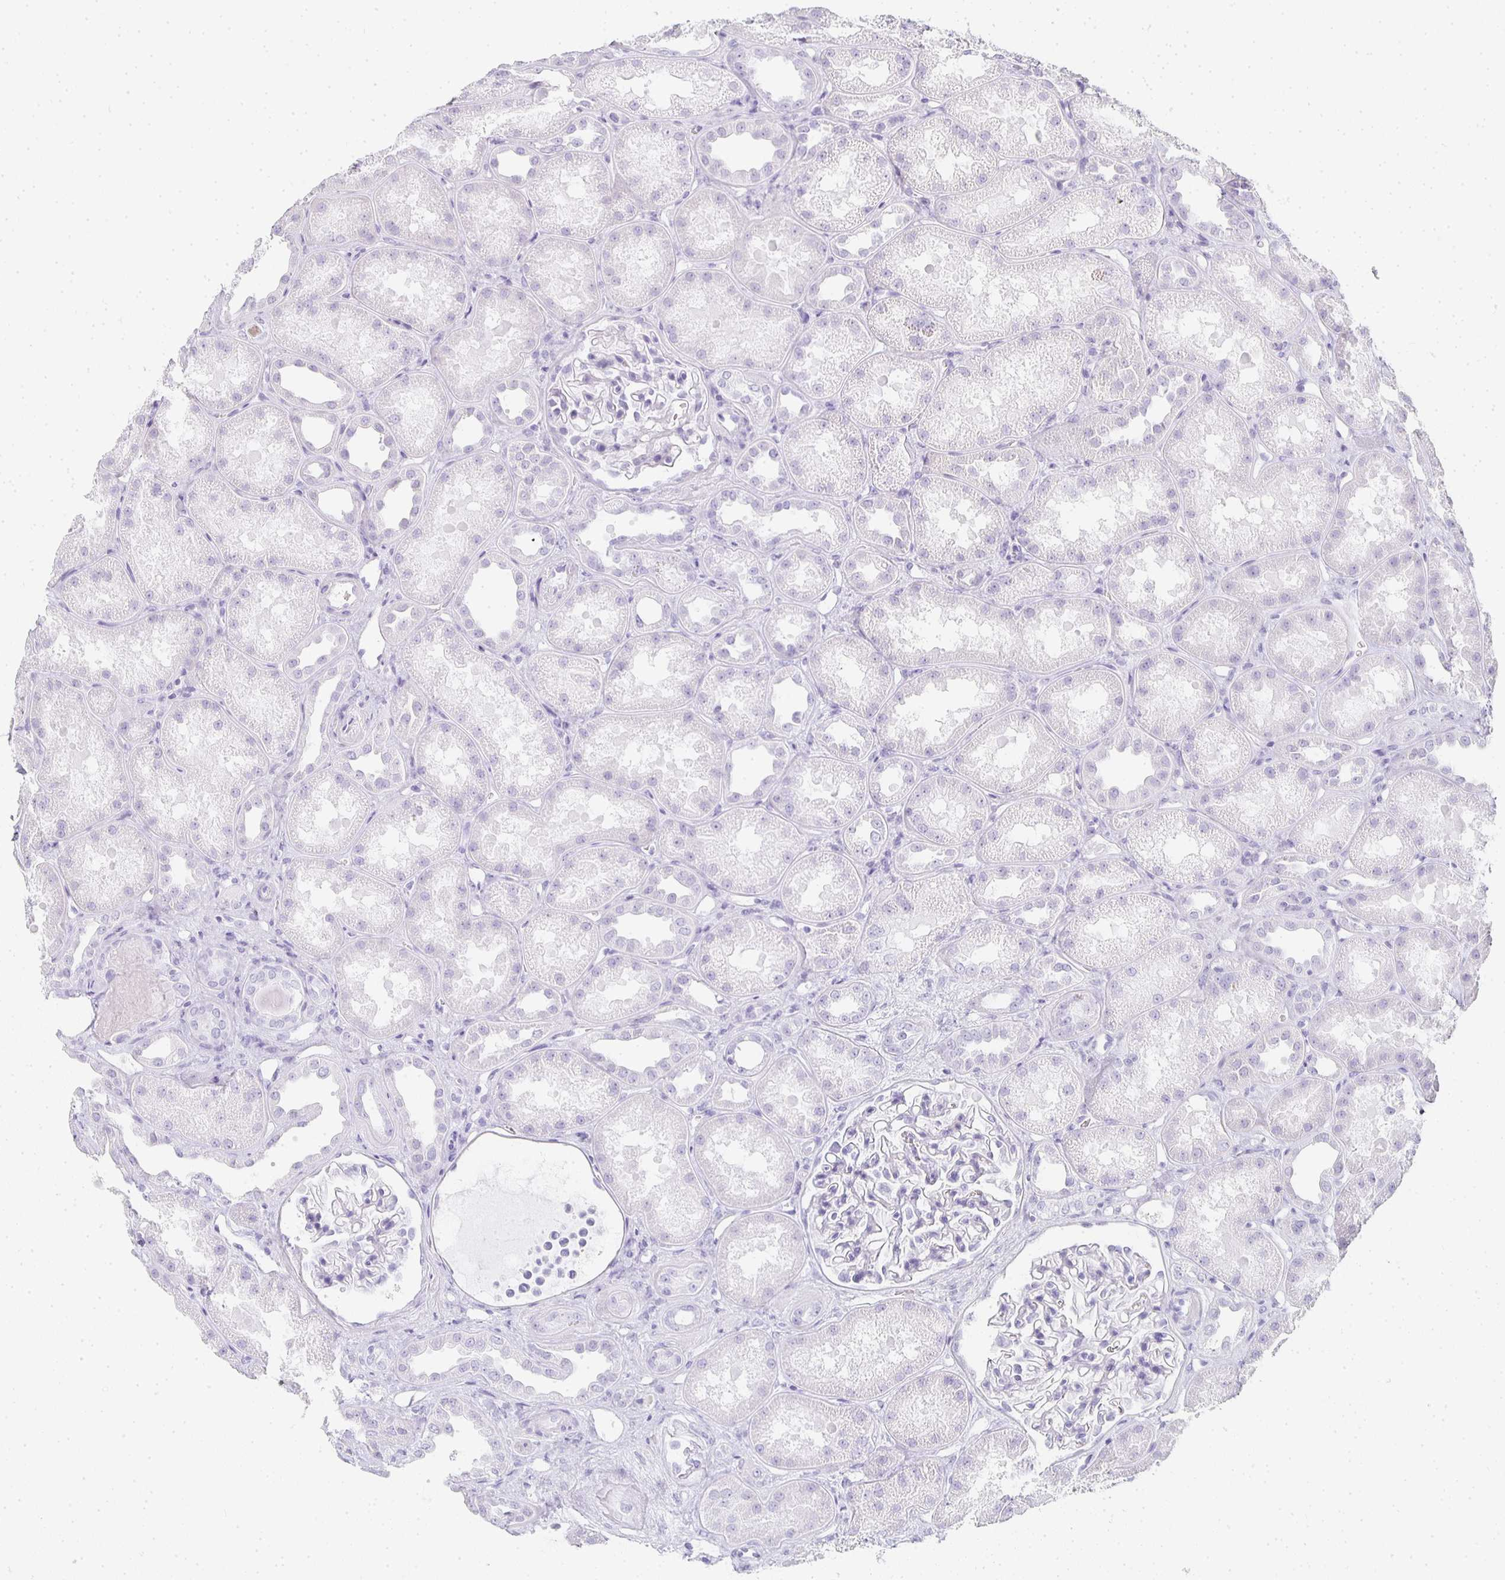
{"staining": {"intensity": "negative", "quantity": "none", "location": "none"}, "tissue": "kidney", "cell_type": "Cells in glomeruli", "image_type": "normal", "snomed": [{"axis": "morphology", "description": "Normal tissue, NOS"}, {"axis": "topography", "description": "Kidney"}], "caption": "A high-resolution histopathology image shows immunohistochemistry staining of normal kidney, which shows no significant expression in cells in glomeruli.", "gene": "TPSD1", "patient": {"sex": "male", "age": 61}}